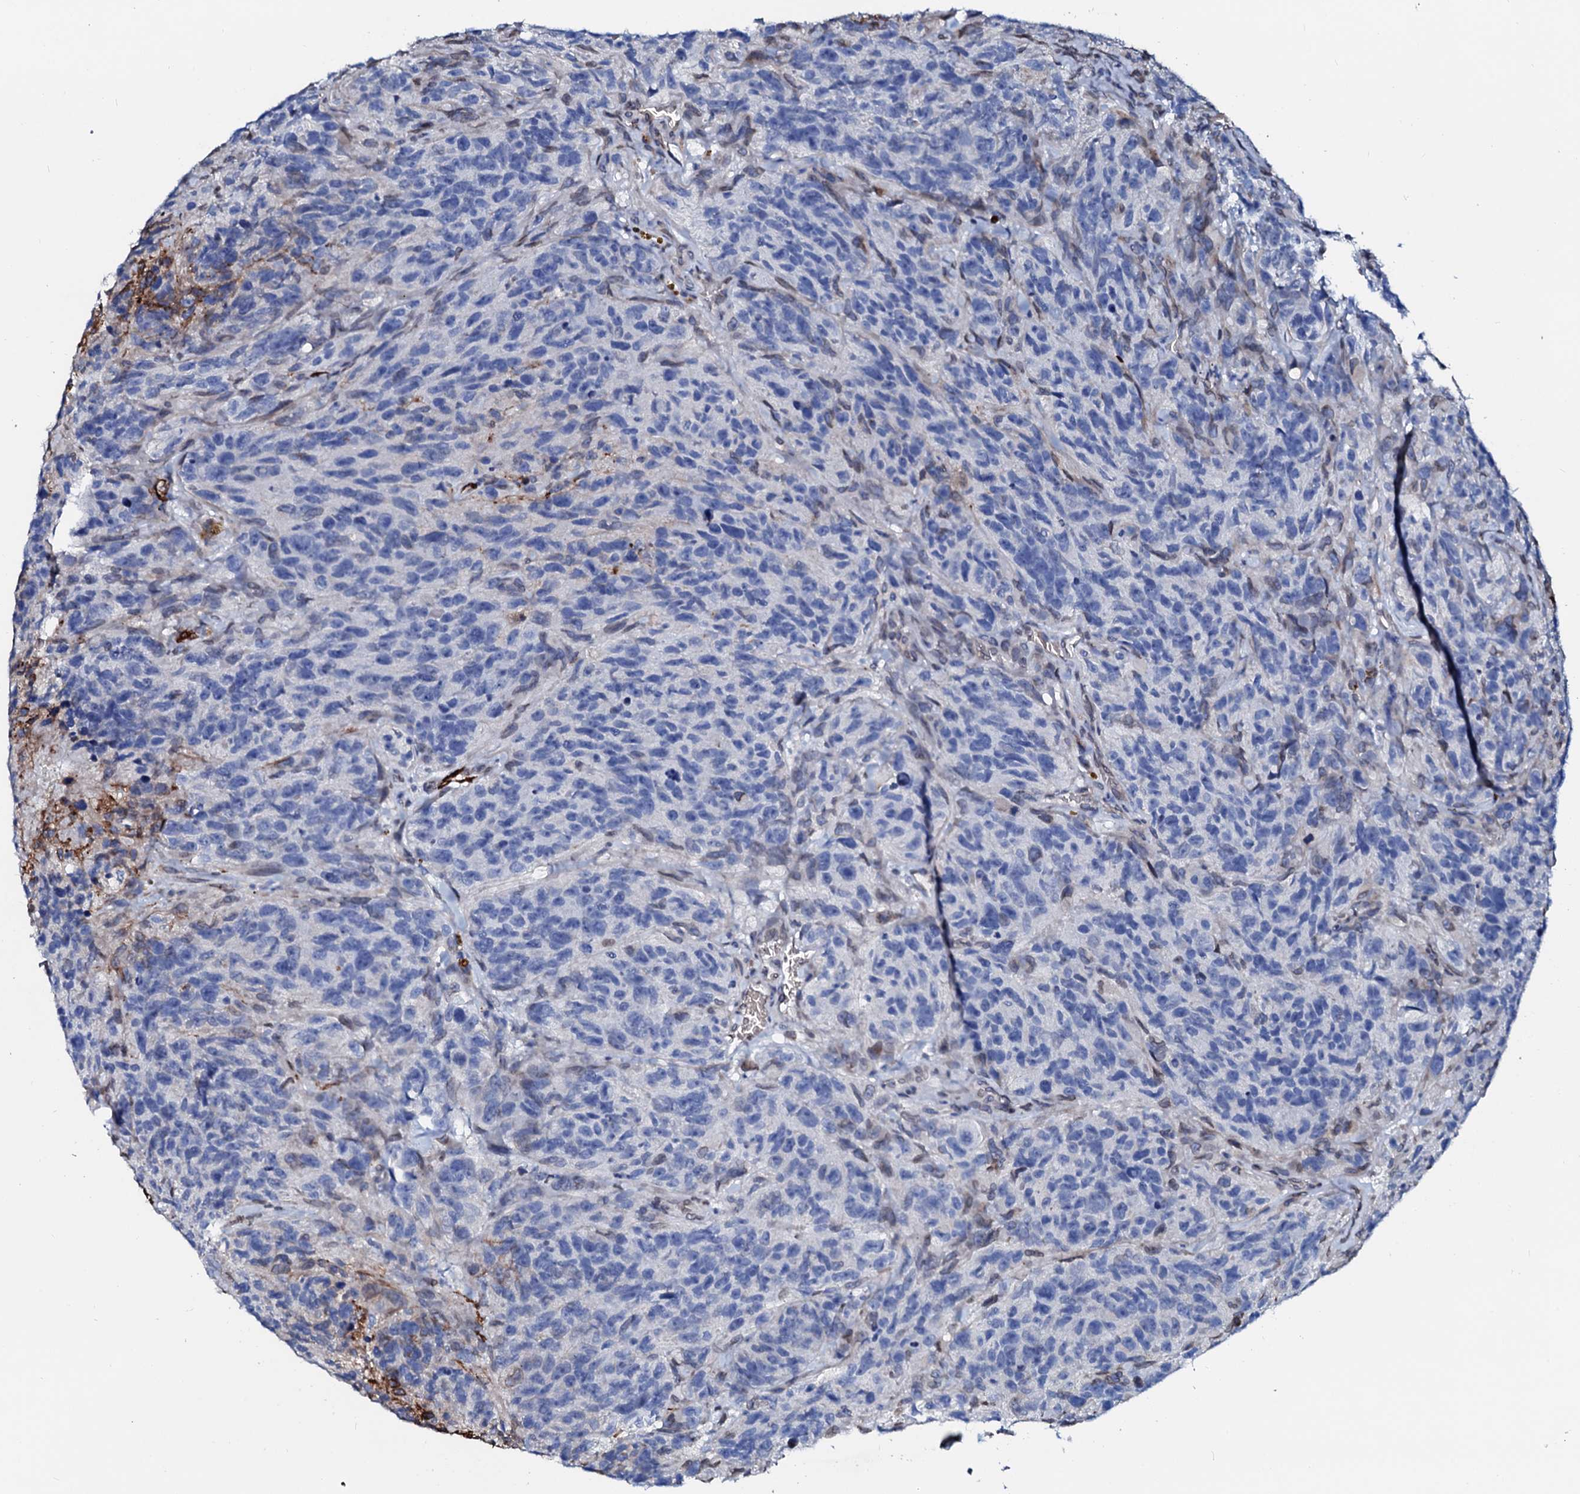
{"staining": {"intensity": "negative", "quantity": "none", "location": "none"}, "tissue": "glioma", "cell_type": "Tumor cells", "image_type": "cancer", "snomed": [{"axis": "morphology", "description": "Glioma, malignant, High grade"}, {"axis": "topography", "description": "Brain"}], "caption": "There is no significant positivity in tumor cells of malignant glioma (high-grade).", "gene": "NRP2", "patient": {"sex": "male", "age": 69}}